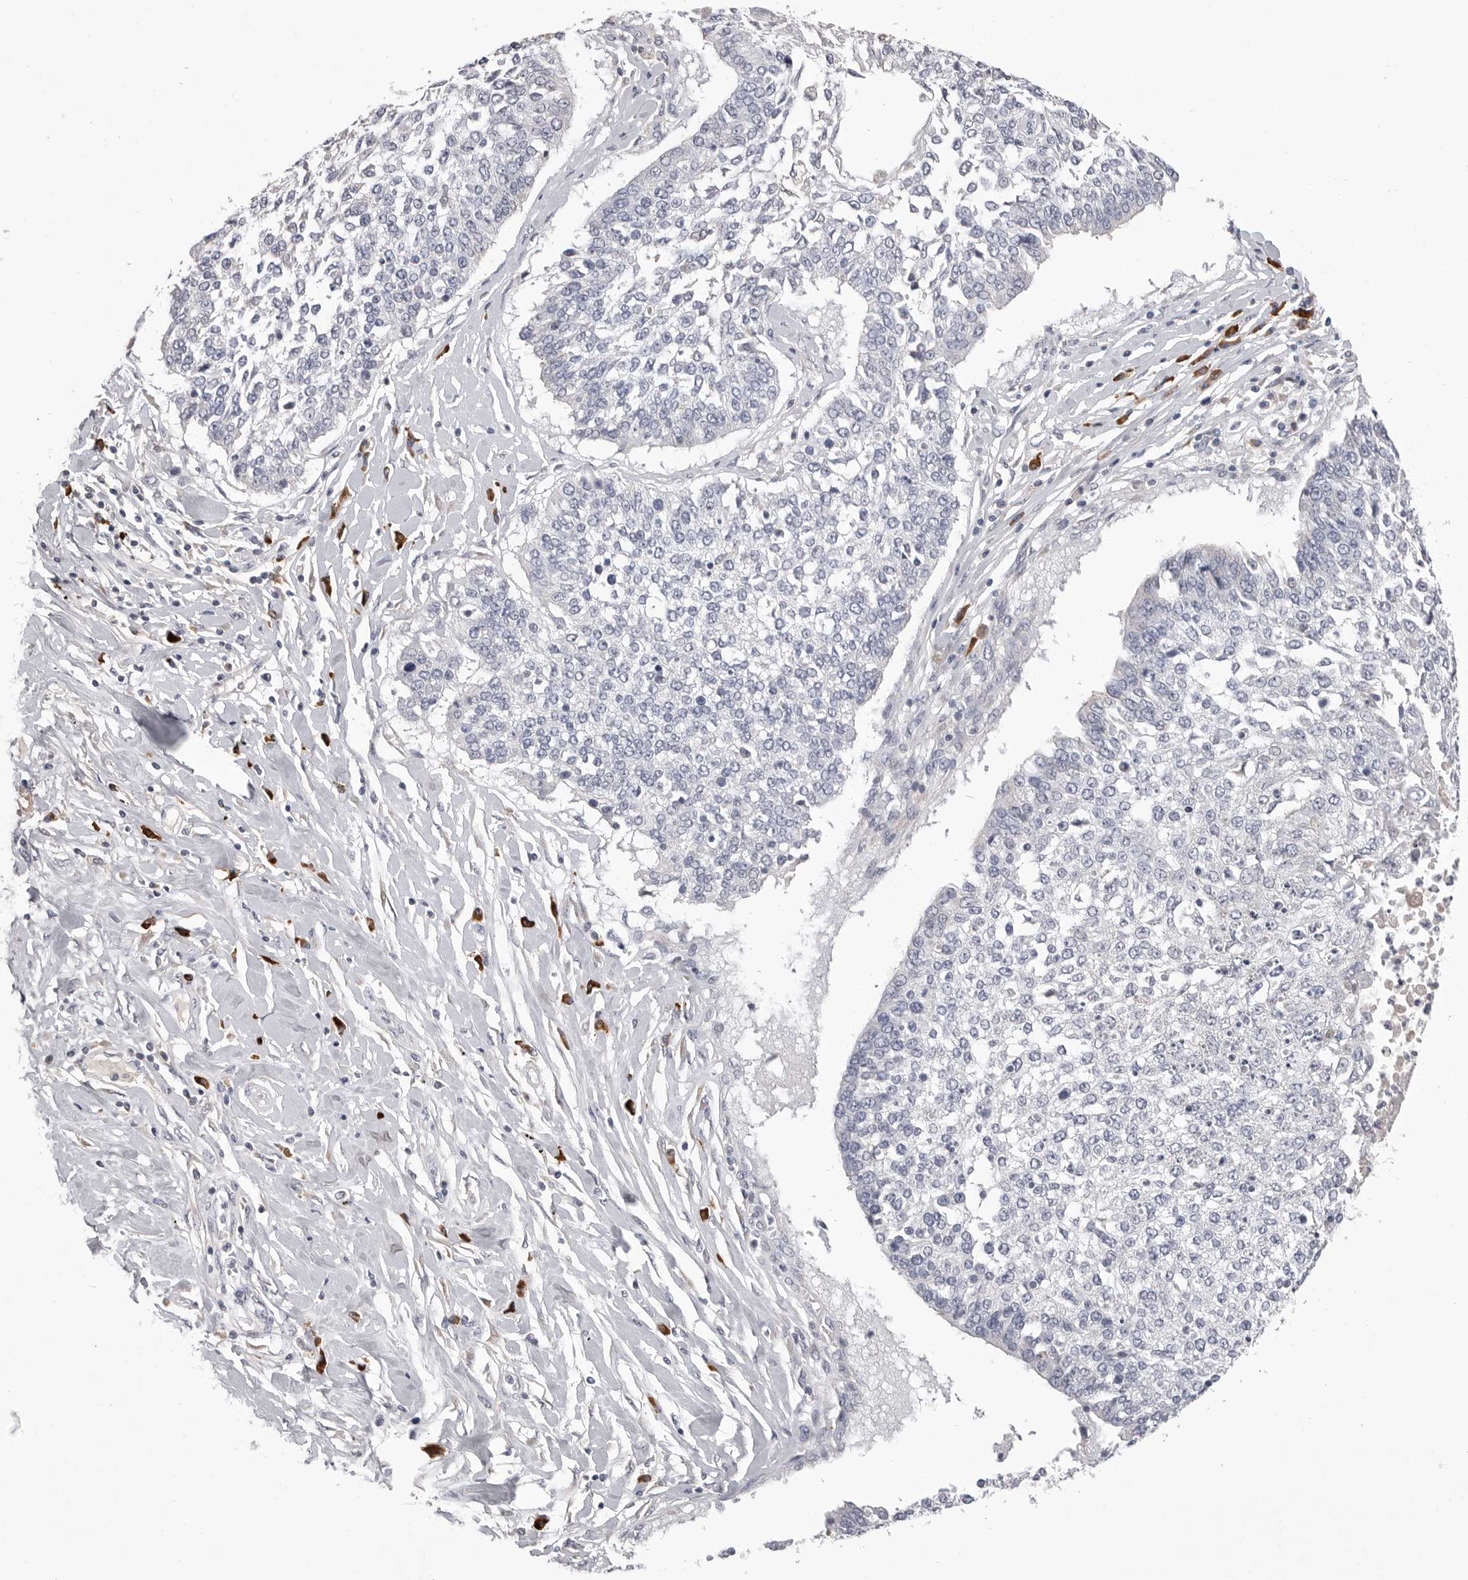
{"staining": {"intensity": "negative", "quantity": "none", "location": "none"}, "tissue": "lung cancer", "cell_type": "Tumor cells", "image_type": "cancer", "snomed": [{"axis": "morphology", "description": "Normal tissue, NOS"}, {"axis": "morphology", "description": "Squamous cell carcinoma, NOS"}, {"axis": "topography", "description": "Cartilage tissue"}, {"axis": "topography", "description": "Bronchus"}, {"axis": "topography", "description": "Lung"}, {"axis": "topography", "description": "Peripheral nerve tissue"}], "caption": "A high-resolution micrograph shows IHC staining of lung cancer (squamous cell carcinoma), which reveals no significant positivity in tumor cells.", "gene": "FKBP2", "patient": {"sex": "female", "age": 49}}